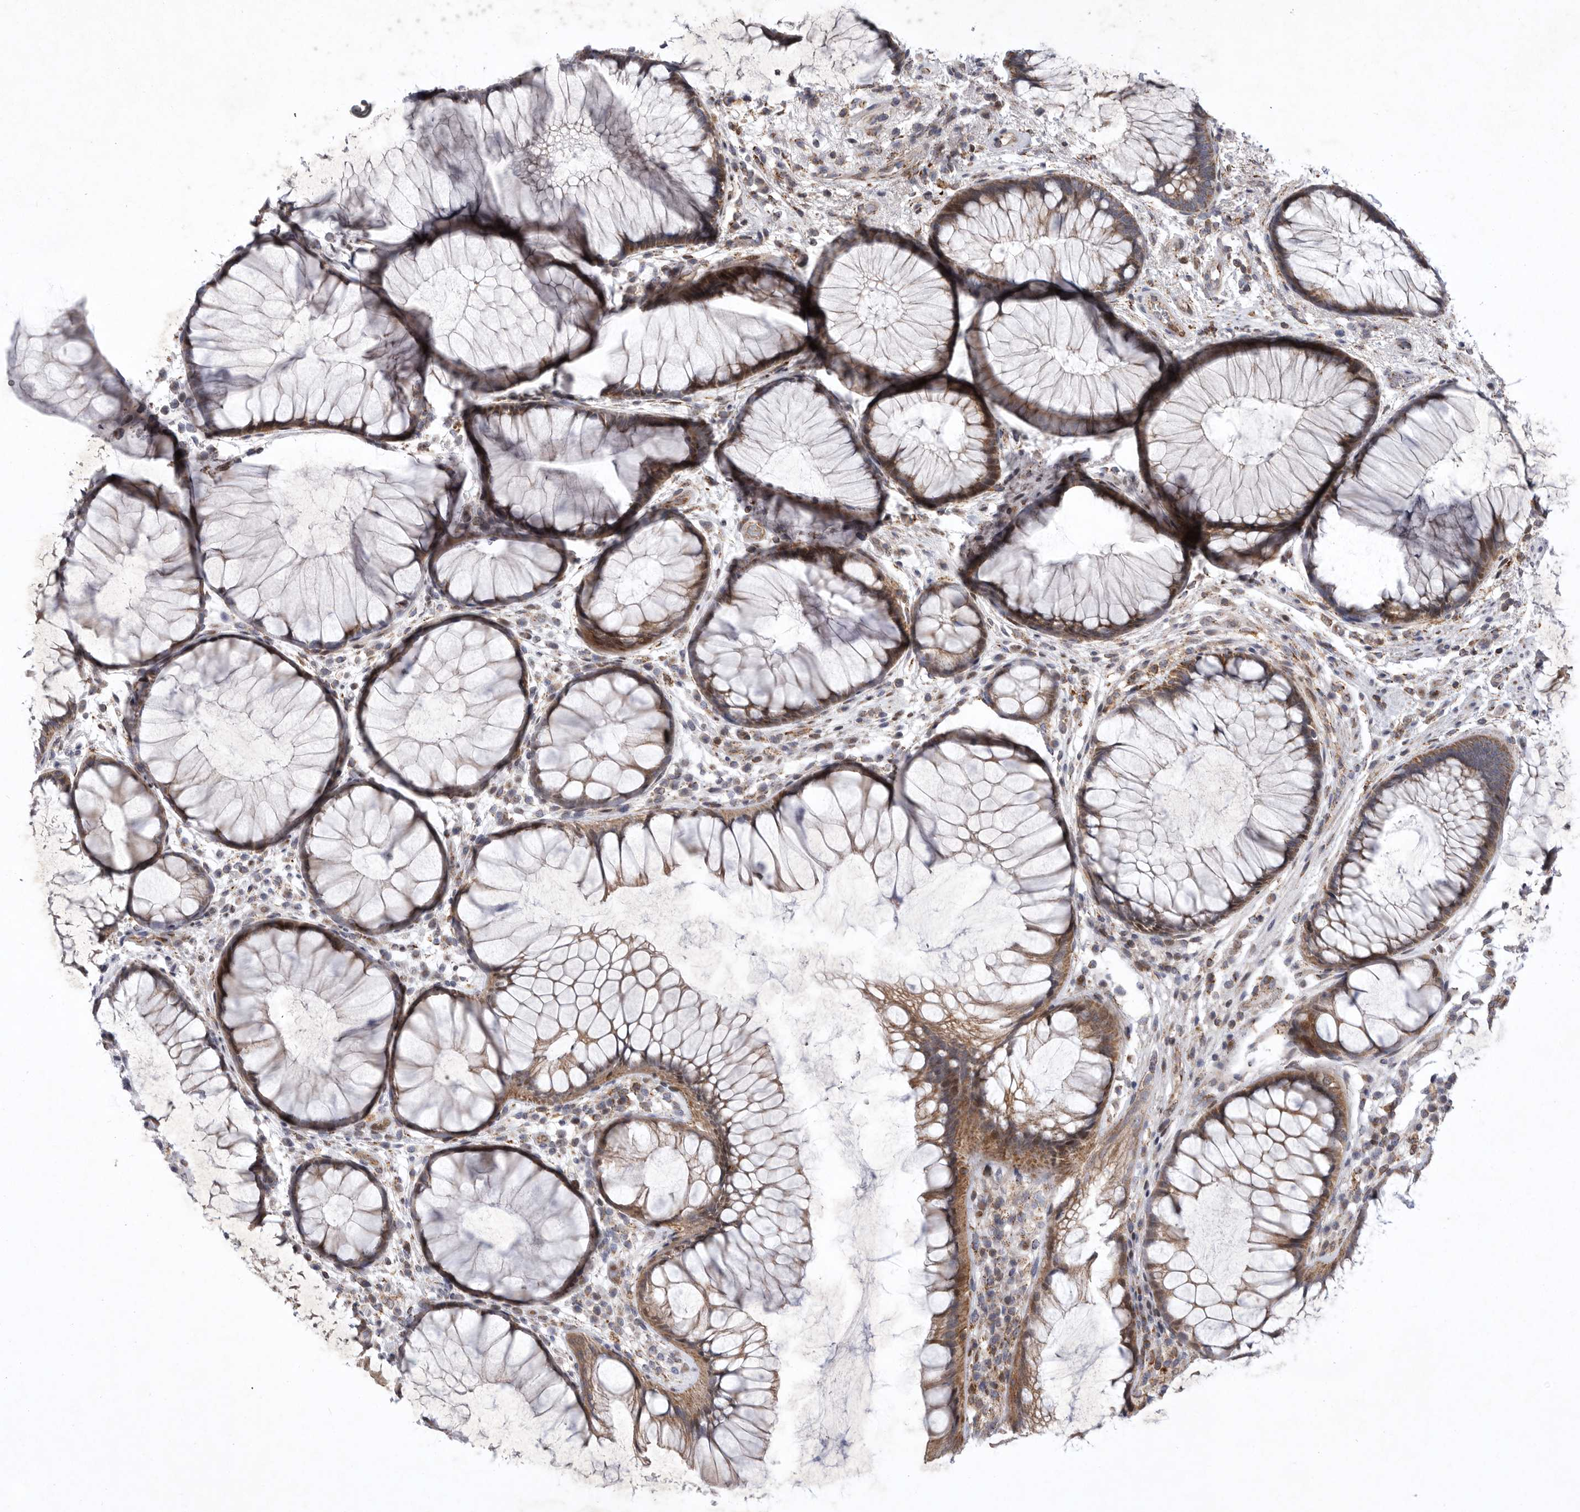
{"staining": {"intensity": "moderate", "quantity": ">75%", "location": "cytoplasmic/membranous"}, "tissue": "rectum", "cell_type": "Glandular cells", "image_type": "normal", "snomed": [{"axis": "morphology", "description": "Normal tissue, NOS"}, {"axis": "topography", "description": "Rectum"}], "caption": "Immunohistochemical staining of benign human rectum reveals medium levels of moderate cytoplasmic/membranous positivity in about >75% of glandular cells.", "gene": "MPZL1", "patient": {"sex": "male", "age": 51}}